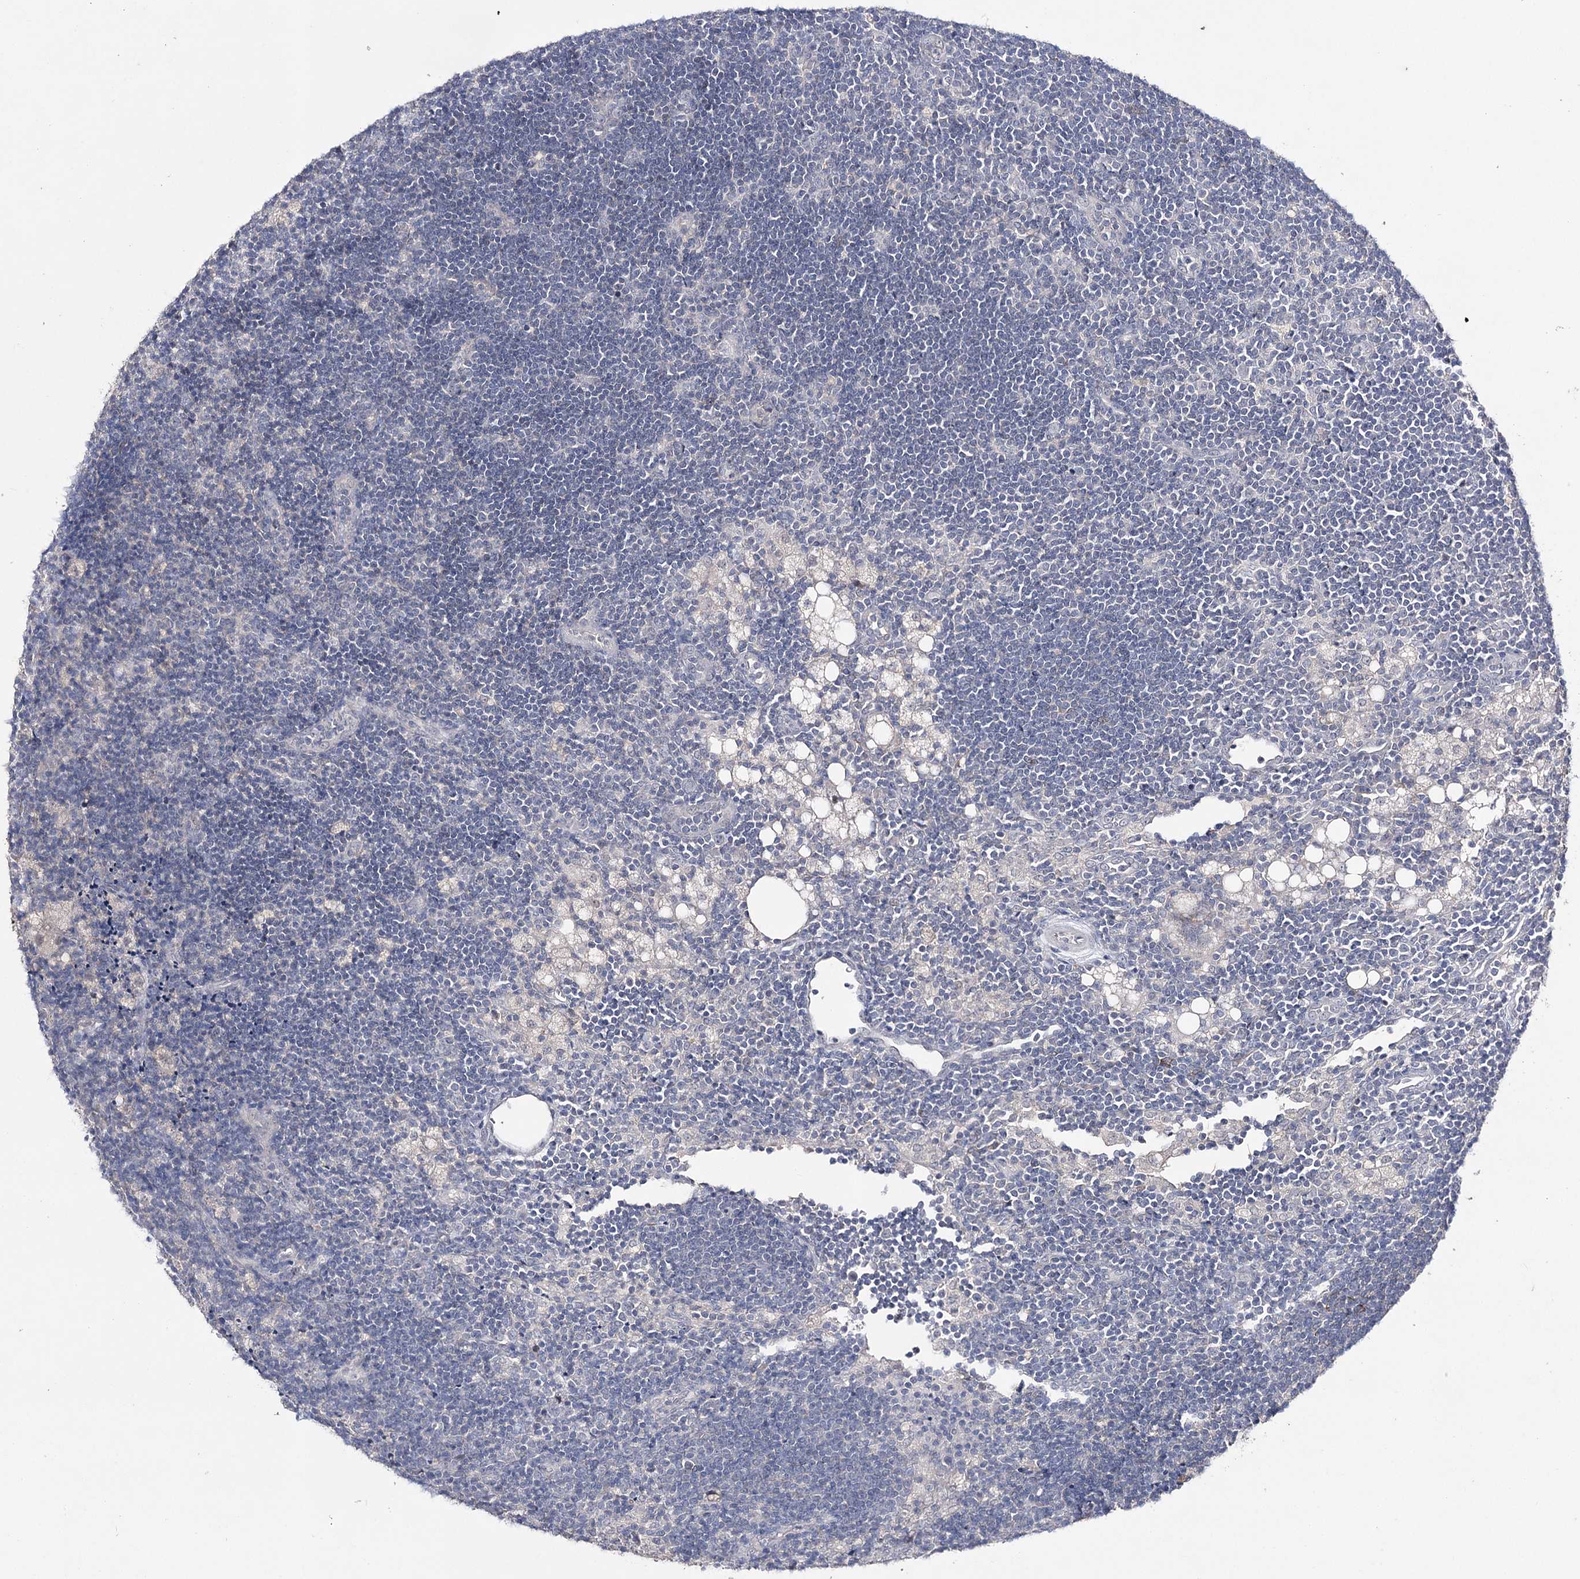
{"staining": {"intensity": "negative", "quantity": "none", "location": "none"}, "tissue": "lymph node", "cell_type": "Germinal center cells", "image_type": "normal", "snomed": [{"axis": "morphology", "description": "Normal tissue, NOS"}, {"axis": "topography", "description": "Lymph node"}], "caption": "Immunohistochemistry of unremarkable human lymph node displays no staining in germinal center cells.", "gene": "HSD11B2", "patient": {"sex": "male", "age": 24}}